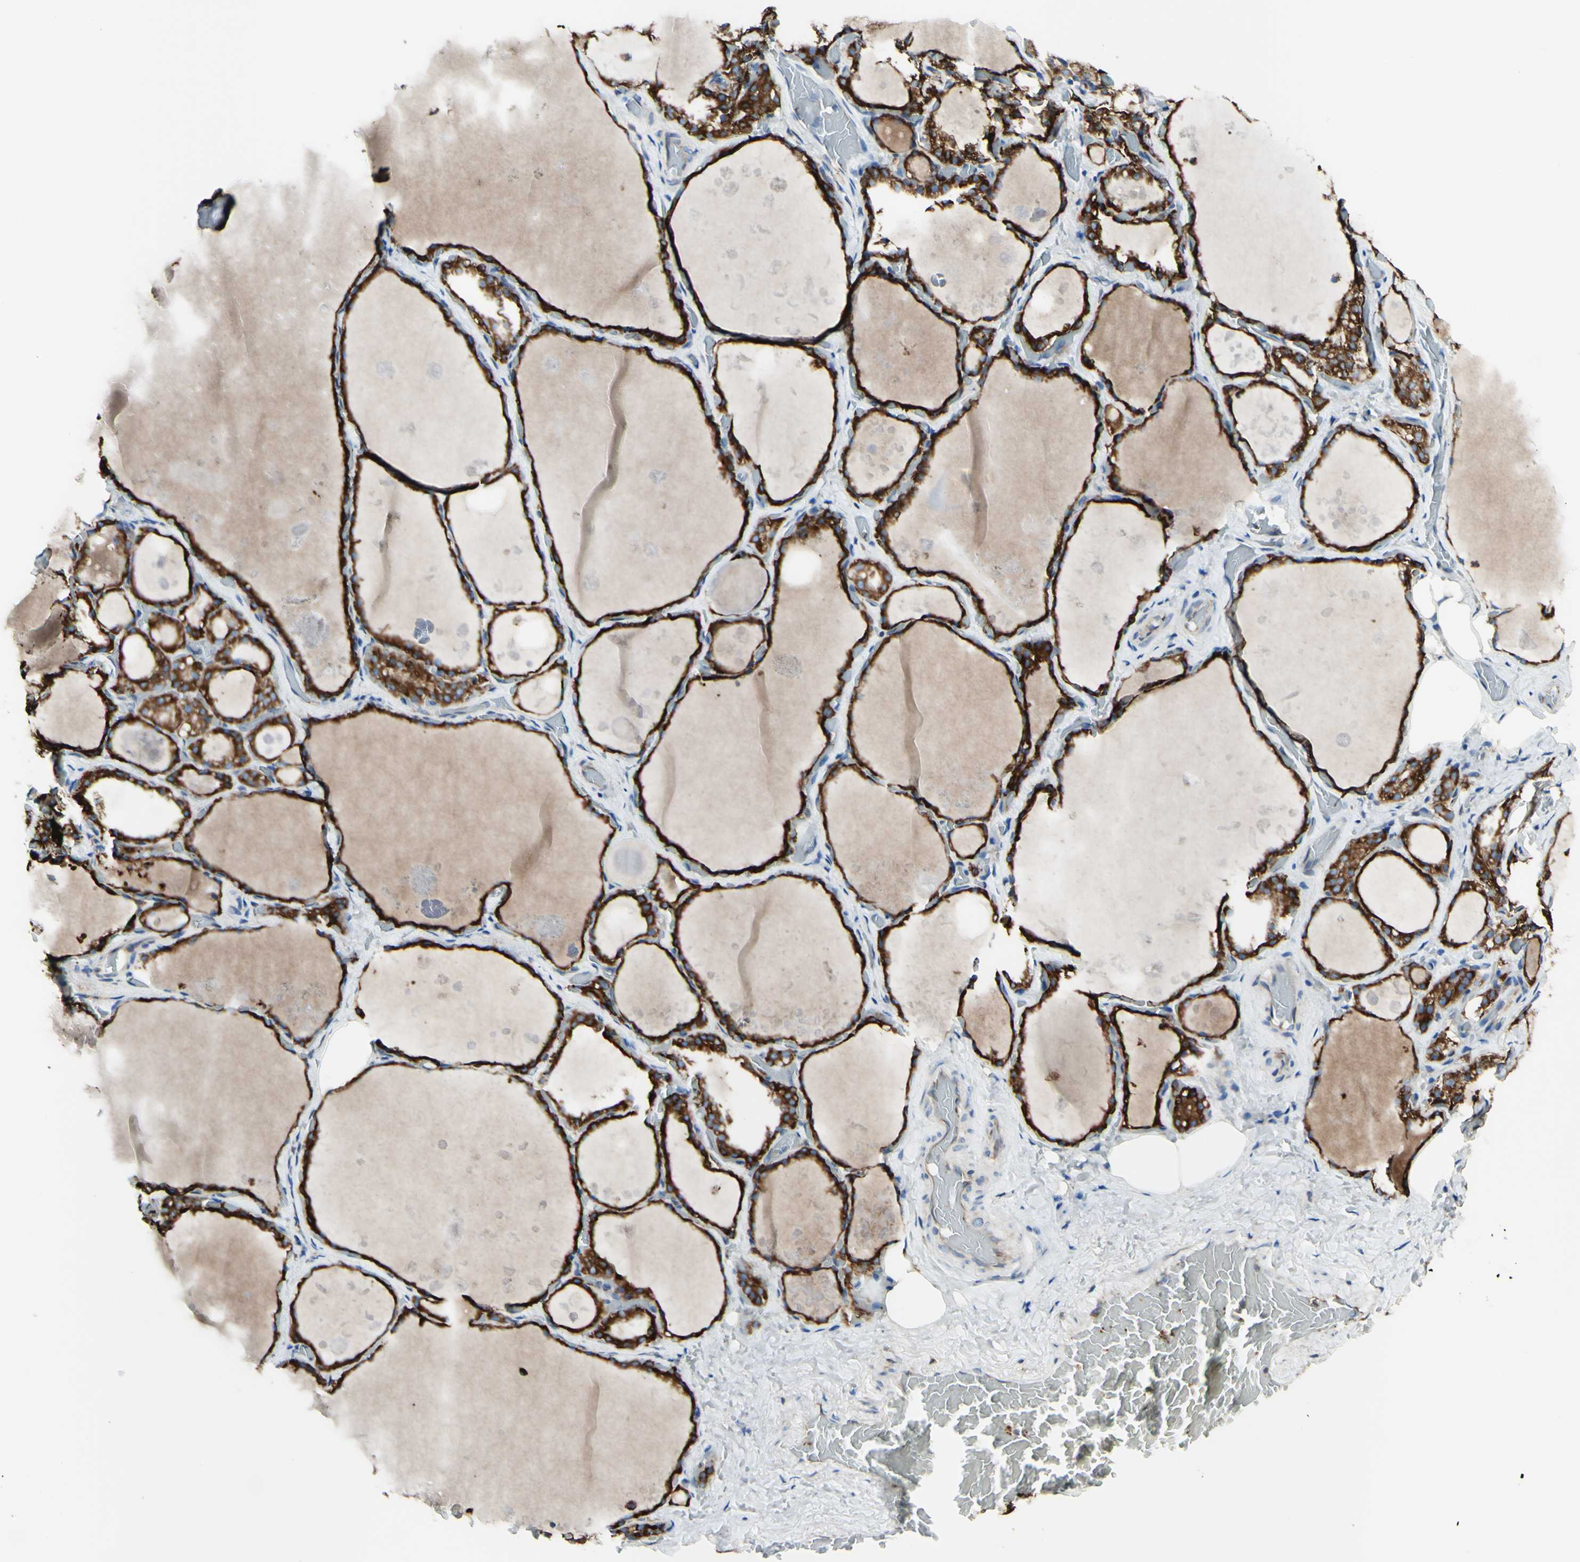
{"staining": {"intensity": "strong", "quantity": ">75%", "location": "cytoplasmic/membranous"}, "tissue": "thyroid gland", "cell_type": "Glandular cells", "image_type": "normal", "snomed": [{"axis": "morphology", "description": "Normal tissue, NOS"}, {"axis": "topography", "description": "Thyroid gland"}], "caption": "Immunohistochemical staining of unremarkable thyroid gland reveals >75% levels of strong cytoplasmic/membranous protein staining in about >75% of glandular cells. (DAB (3,3'-diaminobenzidine) IHC, brown staining for protein, blue staining for nuclei).", "gene": "DNAJB11", "patient": {"sex": "male", "age": 61}}